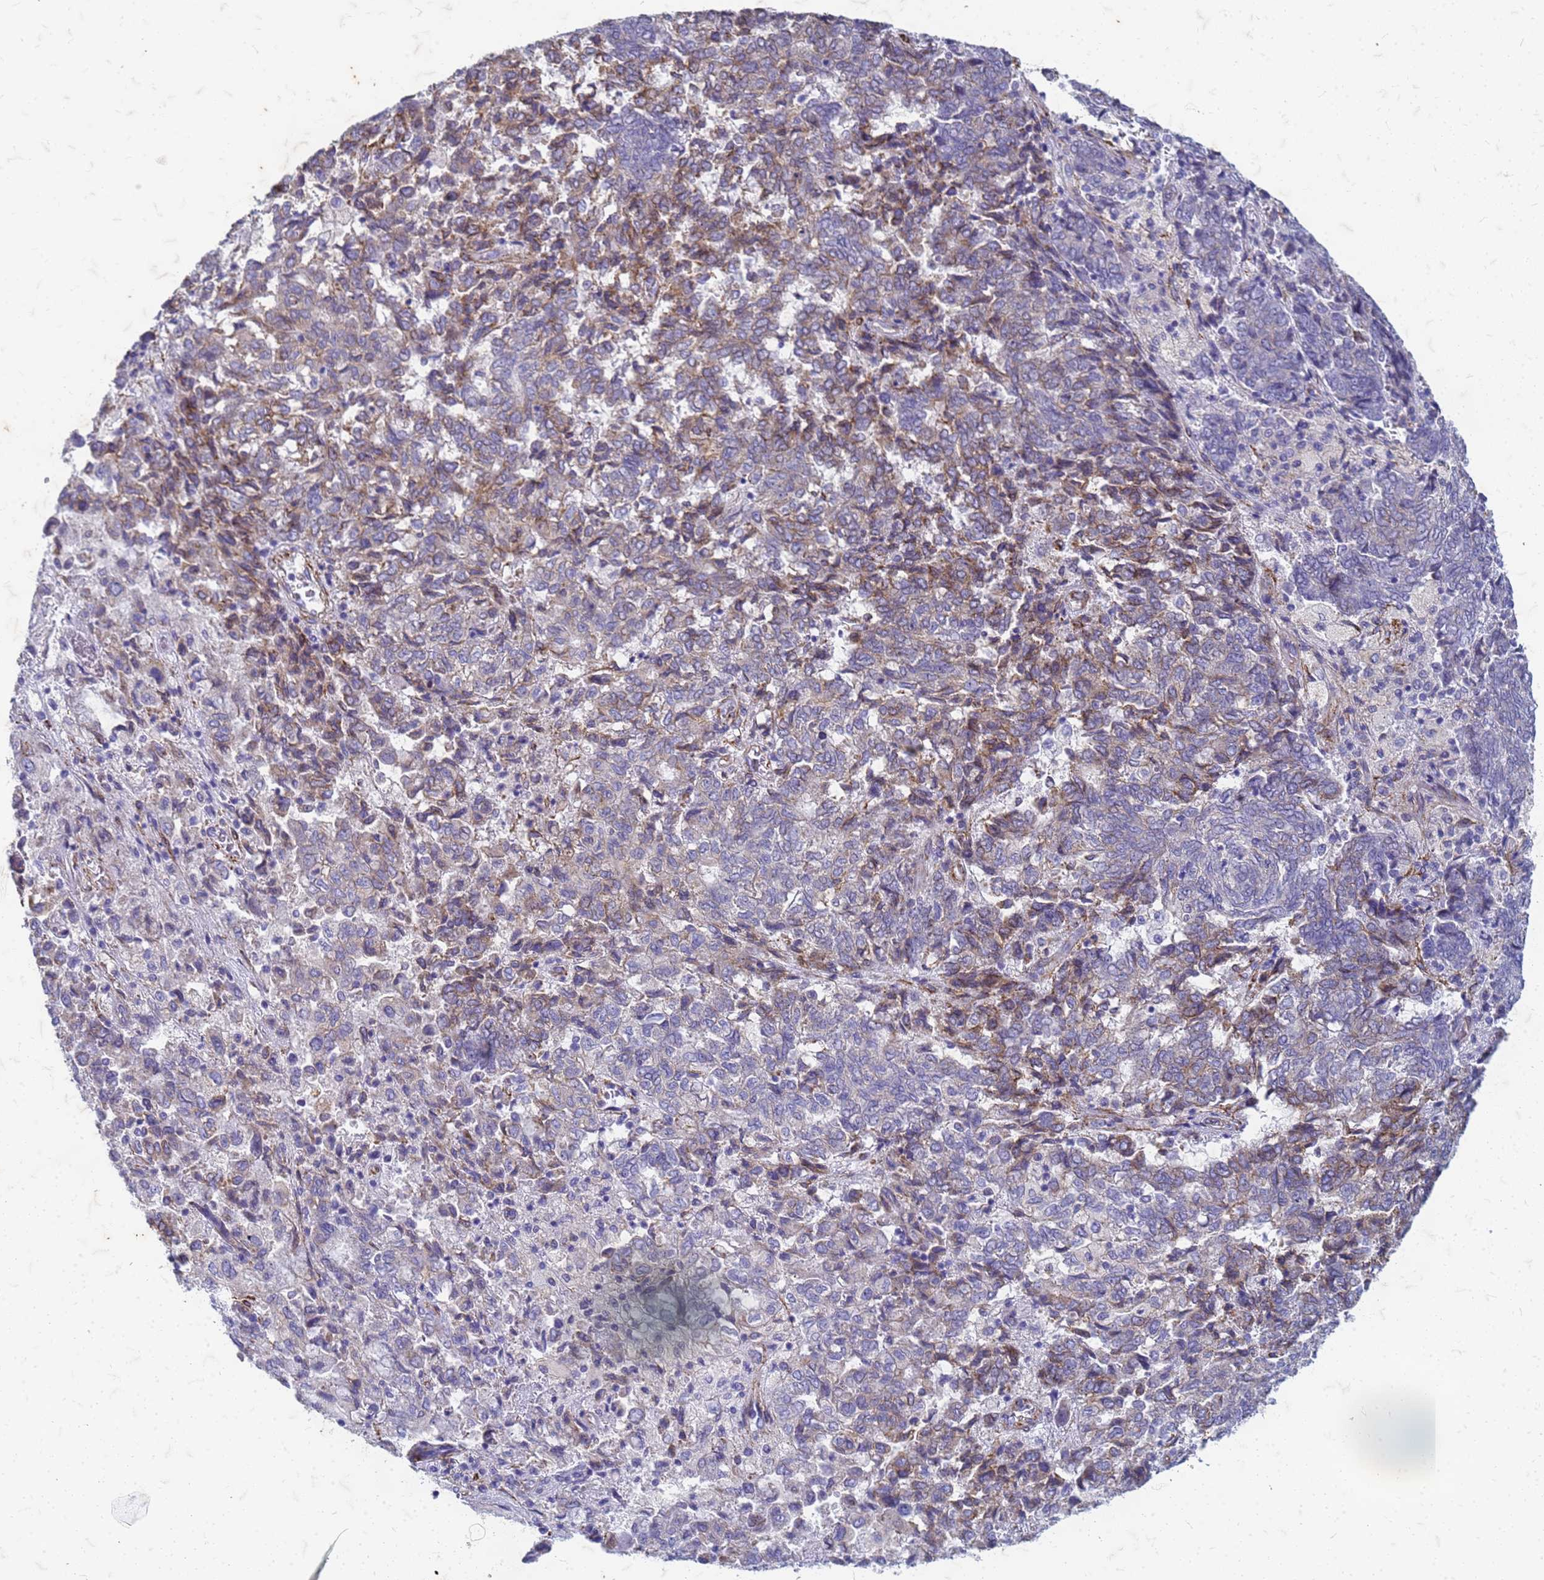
{"staining": {"intensity": "moderate", "quantity": "<25%", "location": "cytoplasmic/membranous"}, "tissue": "endometrial cancer", "cell_type": "Tumor cells", "image_type": "cancer", "snomed": [{"axis": "morphology", "description": "Adenocarcinoma, NOS"}, {"axis": "topography", "description": "Endometrium"}], "caption": "Endometrial cancer stained with a protein marker displays moderate staining in tumor cells.", "gene": "TRIM64B", "patient": {"sex": "female", "age": 80}}